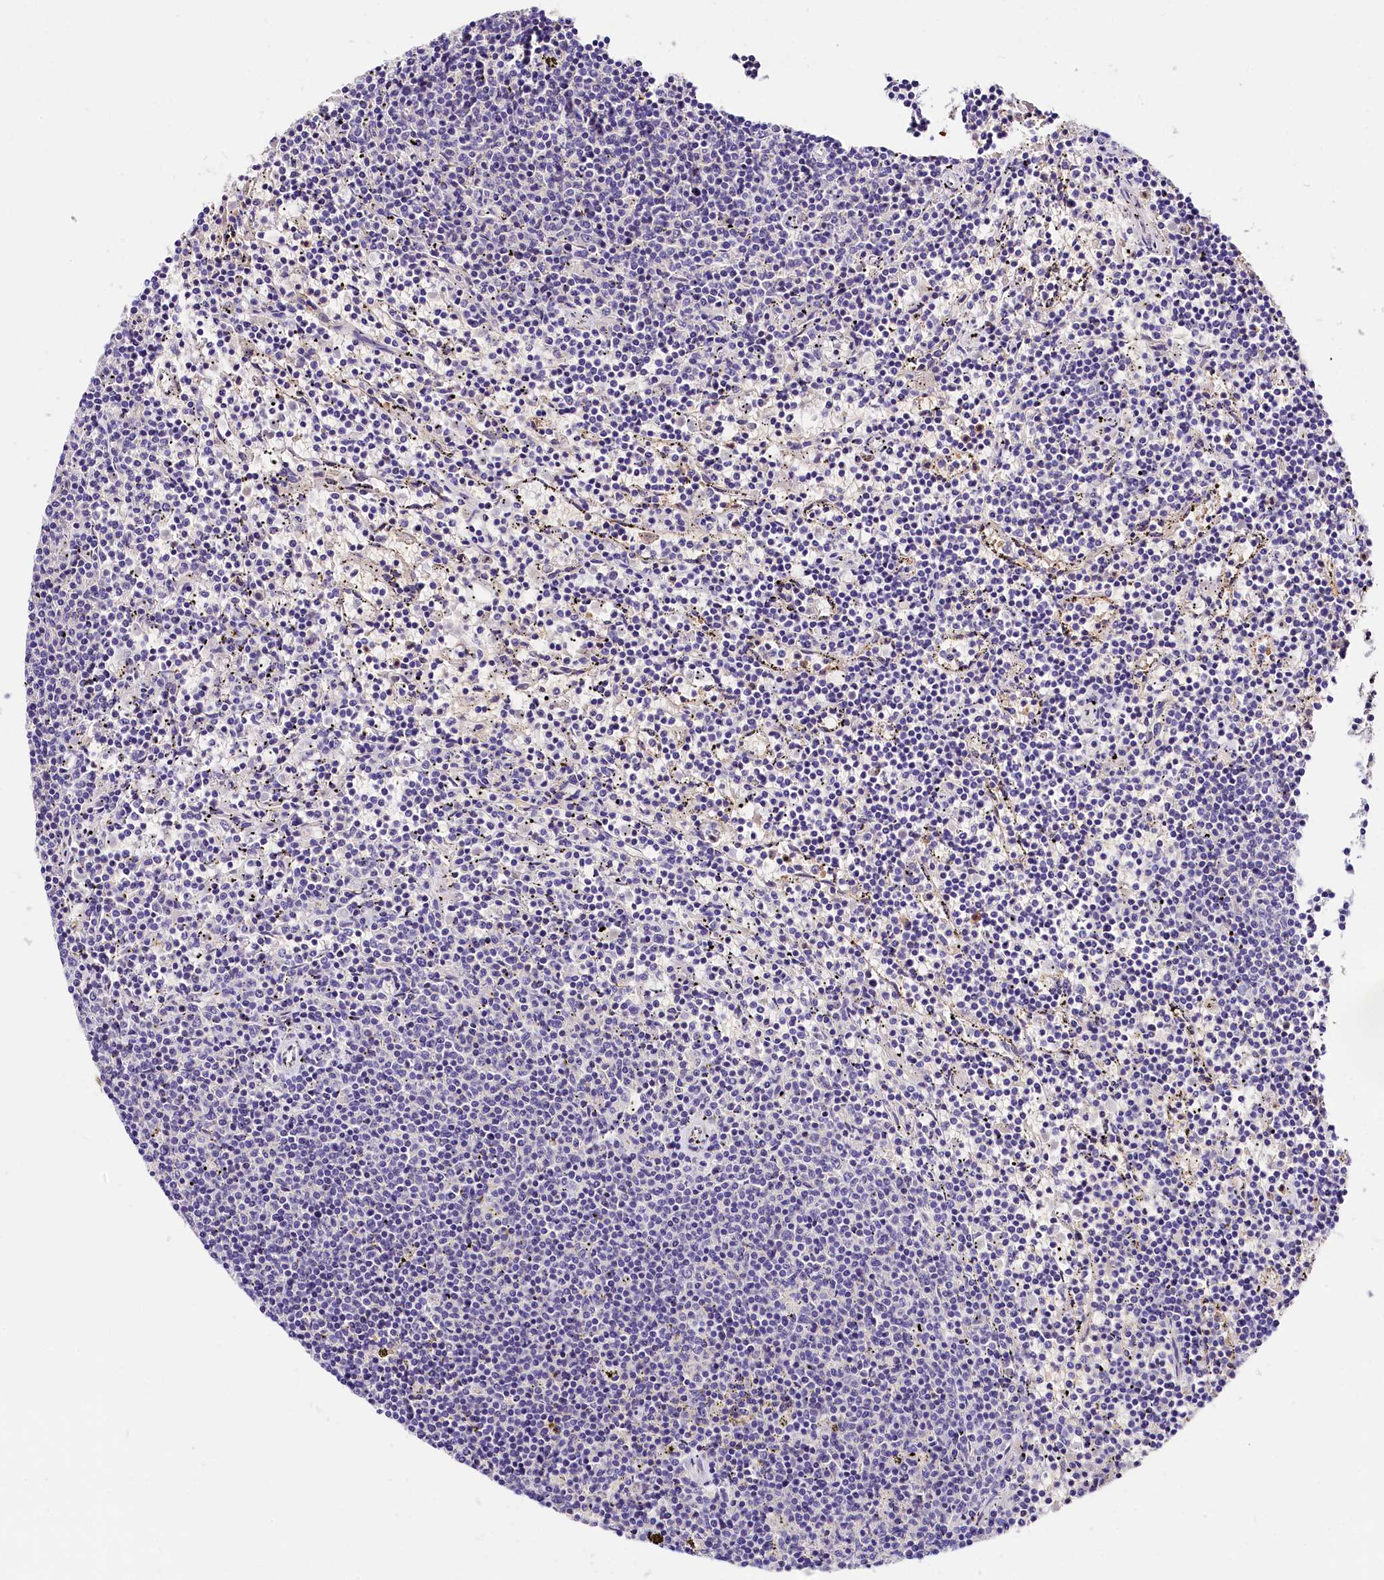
{"staining": {"intensity": "negative", "quantity": "none", "location": "none"}, "tissue": "lymphoma", "cell_type": "Tumor cells", "image_type": "cancer", "snomed": [{"axis": "morphology", "description": "Malignant lymphoma, non-Hodgkin's type, Low grade"}, {"axis": "topography", "description": "Spleen"}], "caption": "Immunohistochemistry histopathology image of human lymphoma stained for a protein (brown), which displays no positivity in tumor cells.", "gene": "ARMC6", "patient": {"sex": "female", "age": 50}}